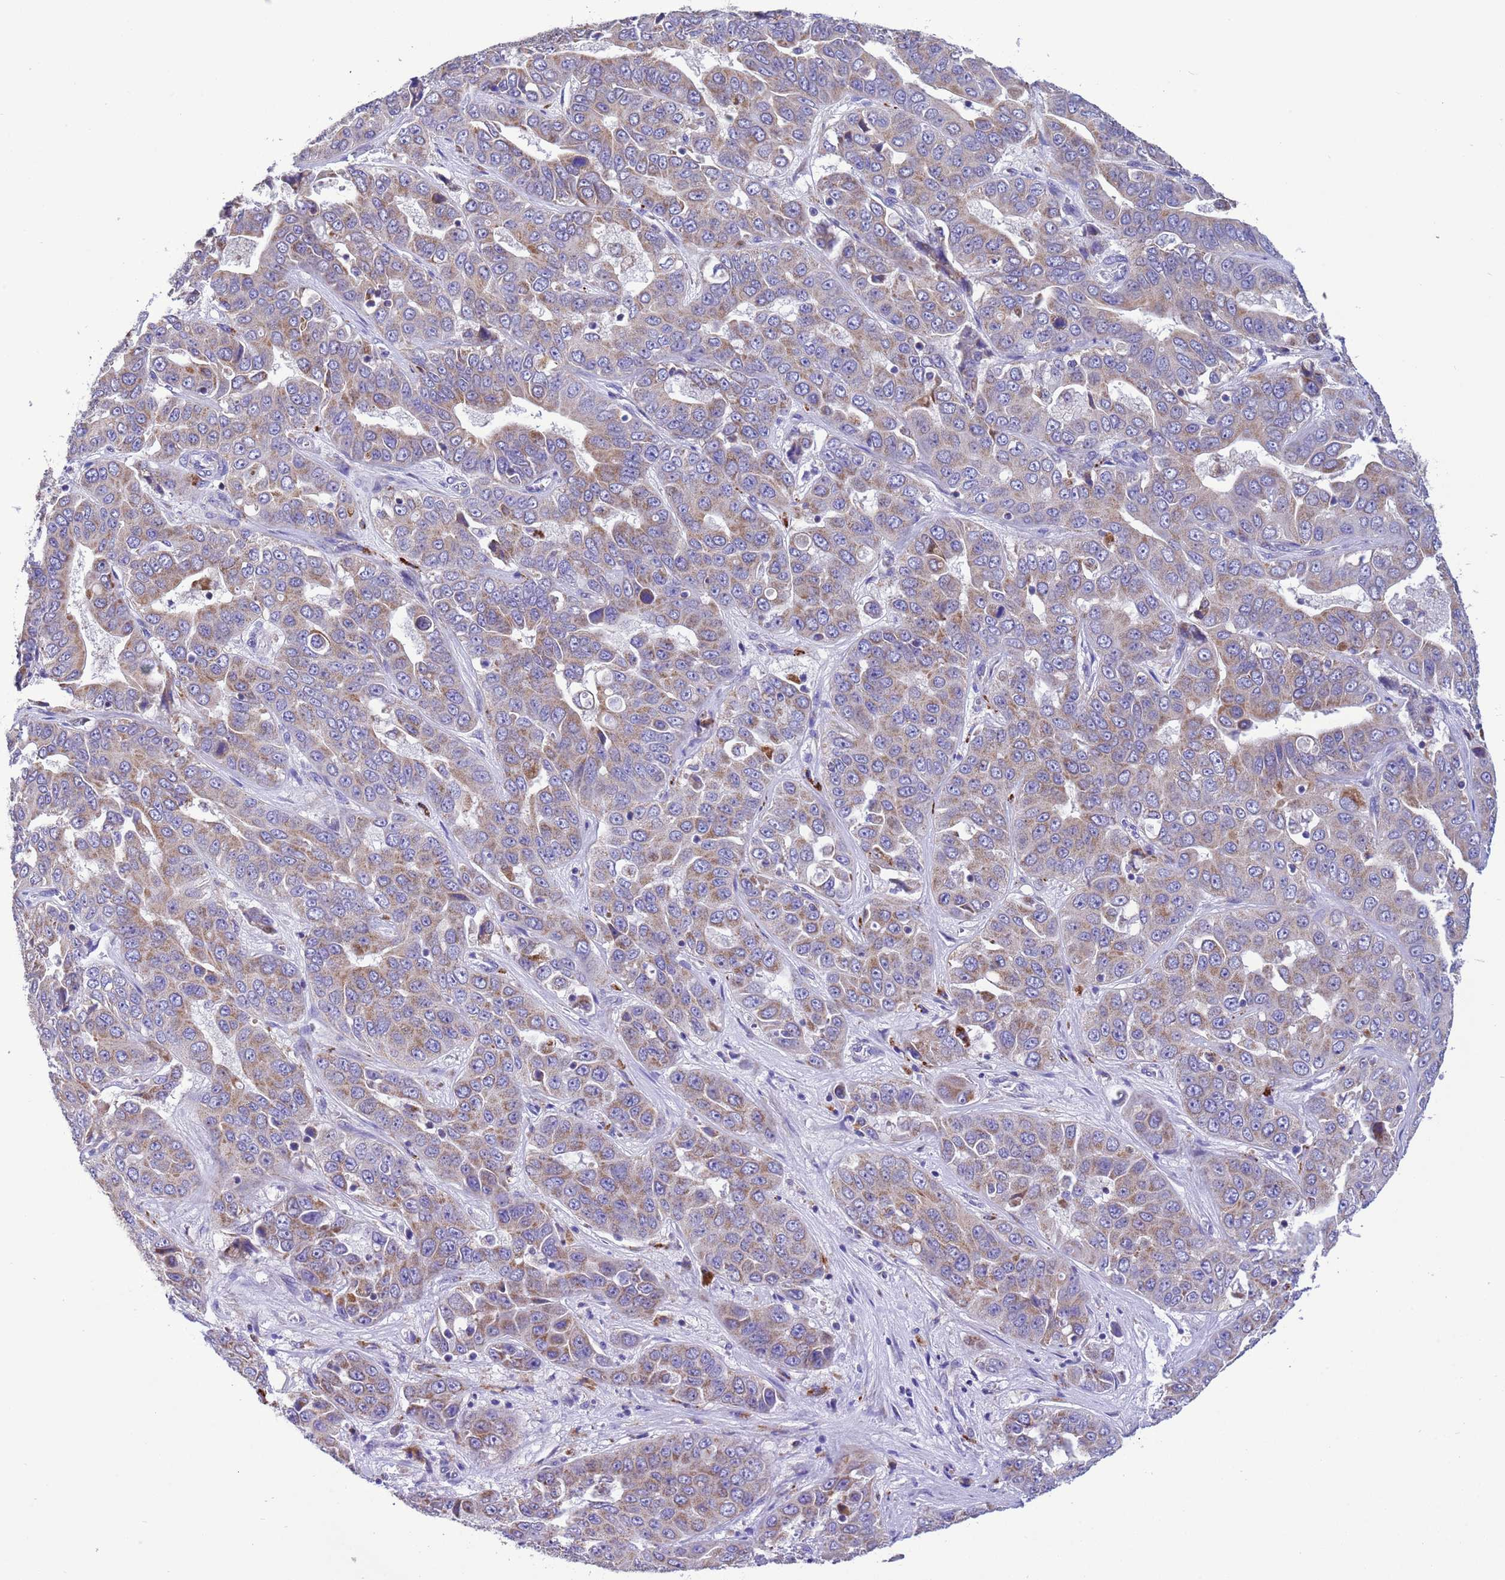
{"staining": {"intensity": "weak", "quantity": "25%-75%", "location": "cytoplasmic/membranous"}, "tissue": "liver cancer", "cell_type": "Tumor cells", "image_type": "cancer", "snomed": [{"axis": "morphology", "description": "Cholangiocarcinoma"}, {"axis": "topography", "description": "Liver"}], "caption": "Immunohistochemistry (IHC) micrograph of neoplastic tissue: cholangiocarcinoma (liver) stained using immunohistochemistry shows low levels of weak protein expression localized specifically in the cytoplasmic/membranous of tumor cells, appearing as a cytoplasmic/membranous brown color.", "gene": "CCDC191", "patient": {"sex": "female", "age": 52}}